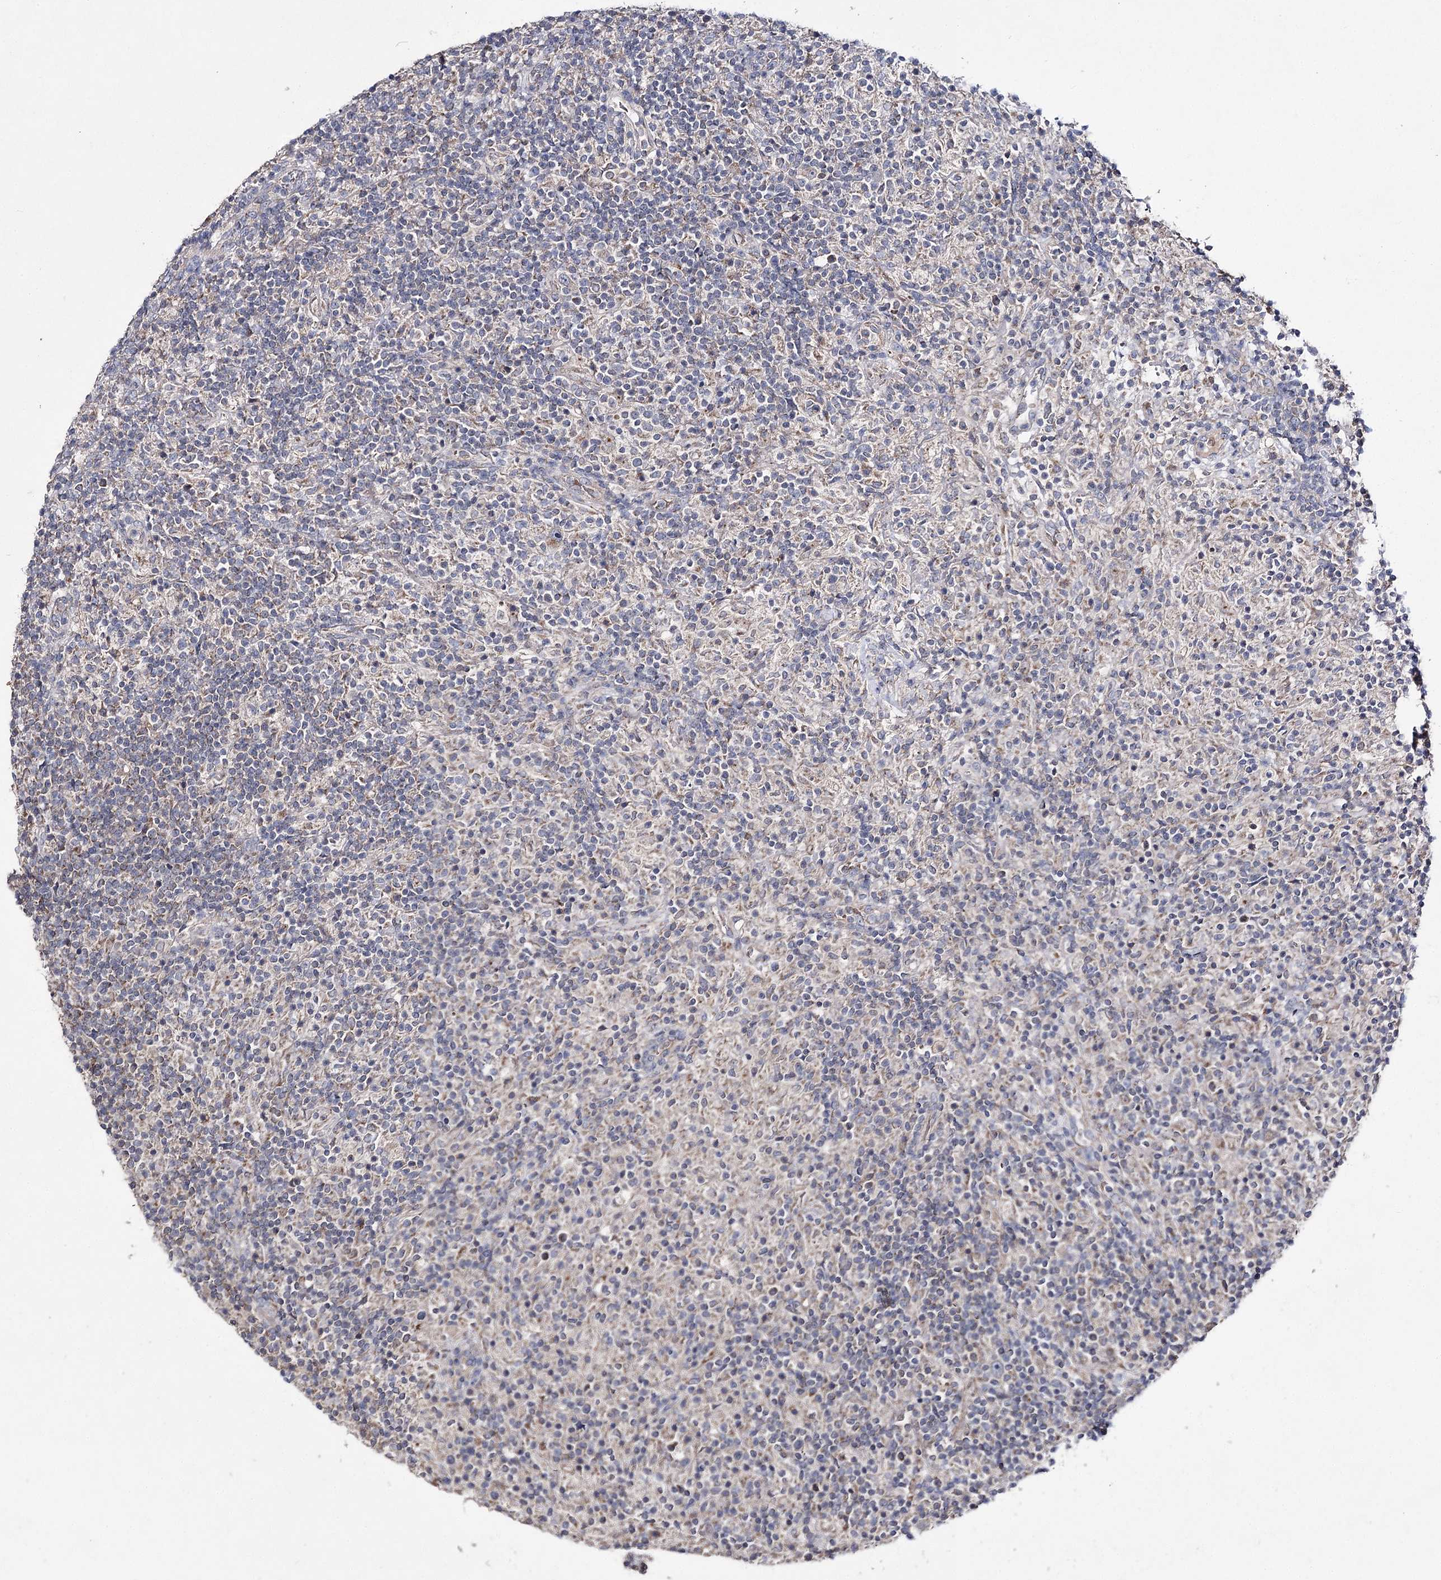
{"staining": {"intensity": "negative", "quantity": "none", "location": "none"}, "tissue": "lymphoma", "cell_type": "Tumor cells", "image_type": "cancer", "snomed": [{"axis": "morphology", "description": "Hodgkin's disease, NOS"}, {"axis": "topography", "description": "Lymph node"}], "caption": "Image shows no significant protein positivity in tumor cells of Hodgkin's disease.", "gene": "AURKC", "patient": {"sex": "male", "age": 70}}